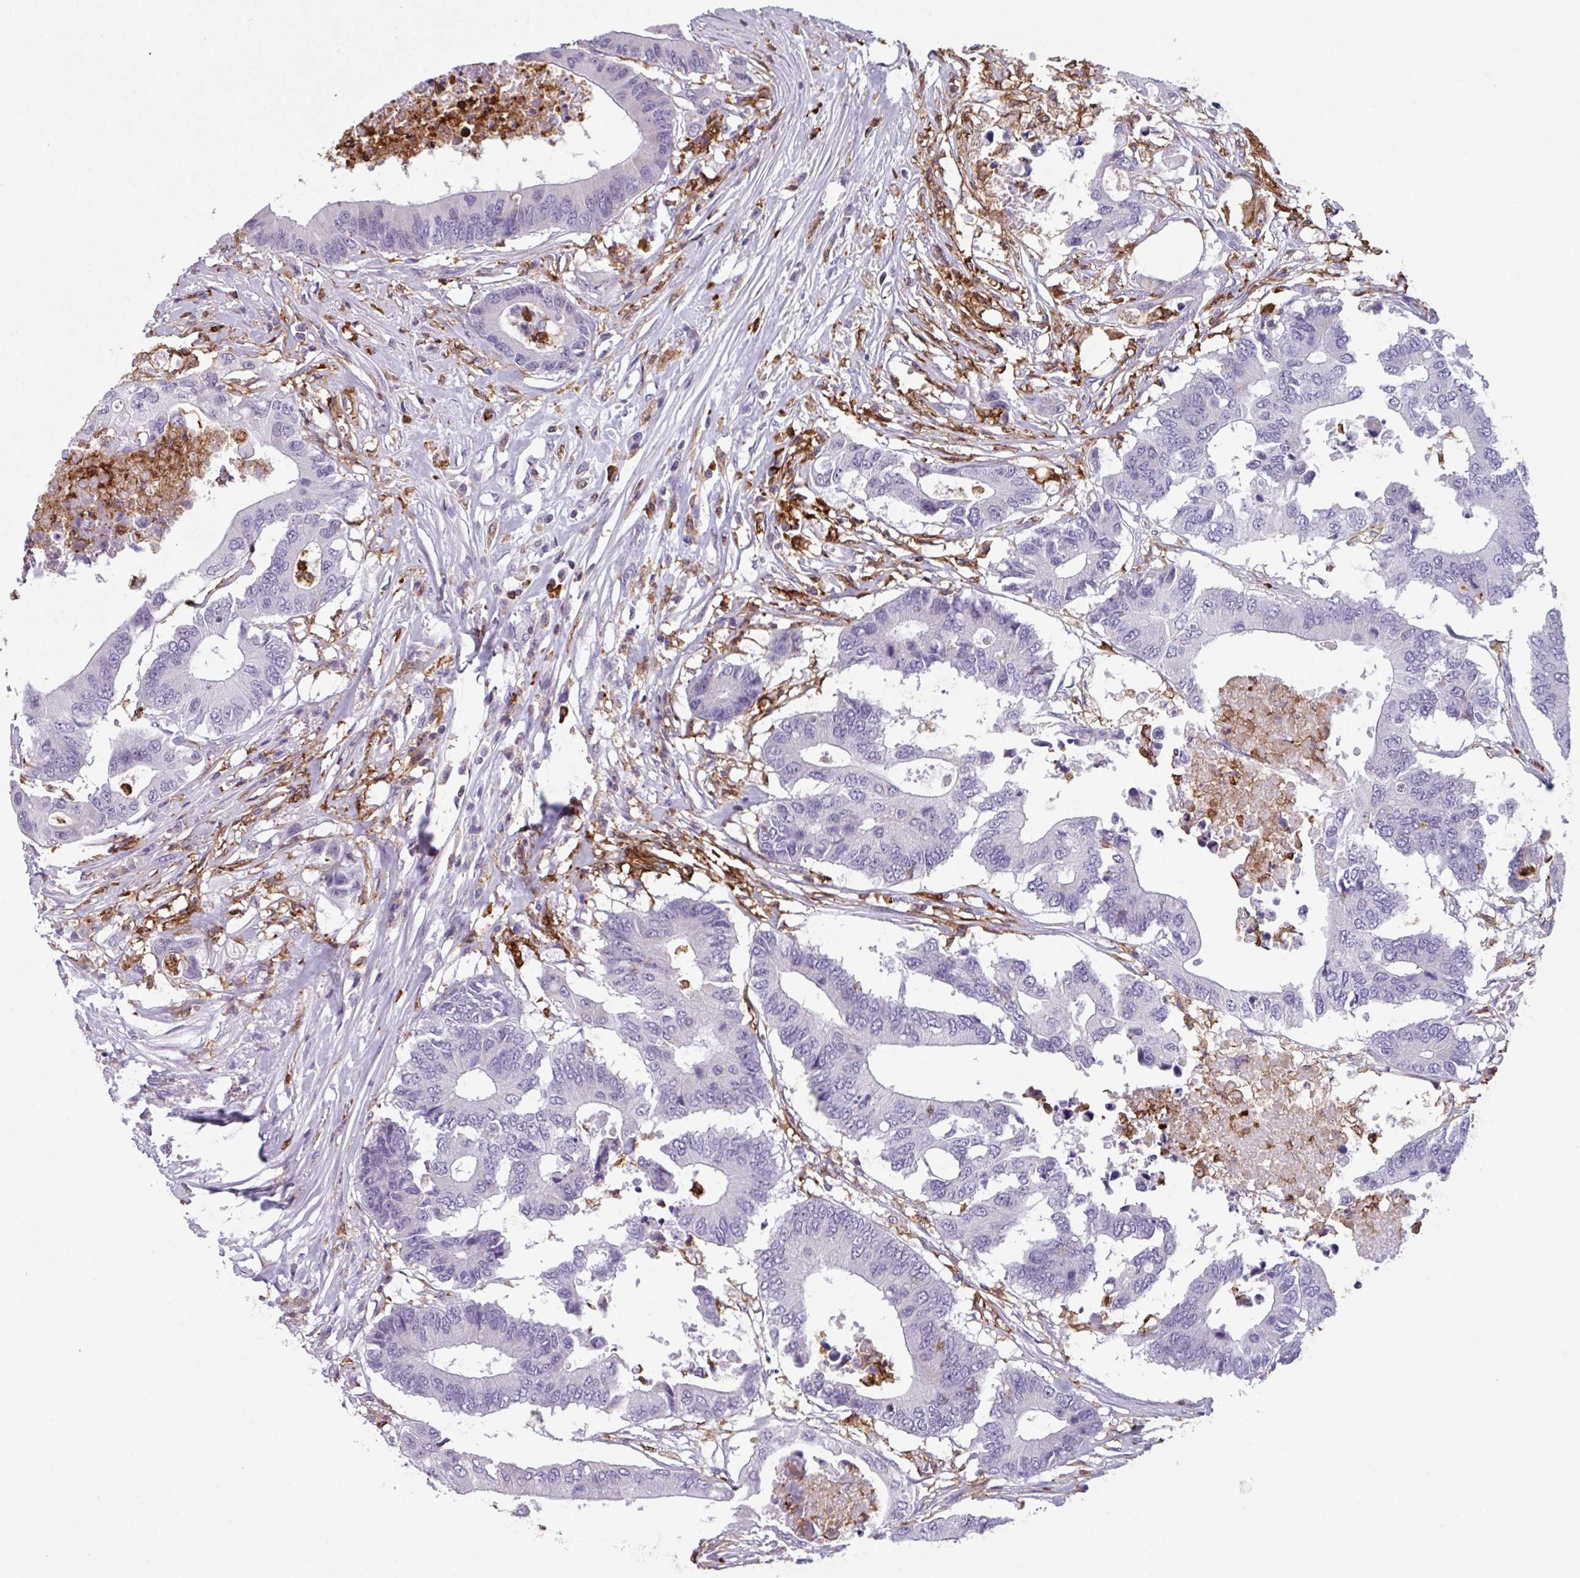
{"staining": {"intensity": "negative", "quantity": "none", "location": "none"}, "tissue": "colorectal cancer", "cell_type": "Tumor cells", "image_type": "cancer", "snomed": [{"axis": "morphology", "description": "Adenocarcinoma, NOS"}, {"axis": "topography", "description": "Colon"}], "caption": "A high-resolution micrograph shows IHC staining of colorectal cancer (adenocarcinoma), which demonstrates no significant expression in tumor cells.", "gene": "EXOSC5", "patient": {"sex": "male", "age": 71}}